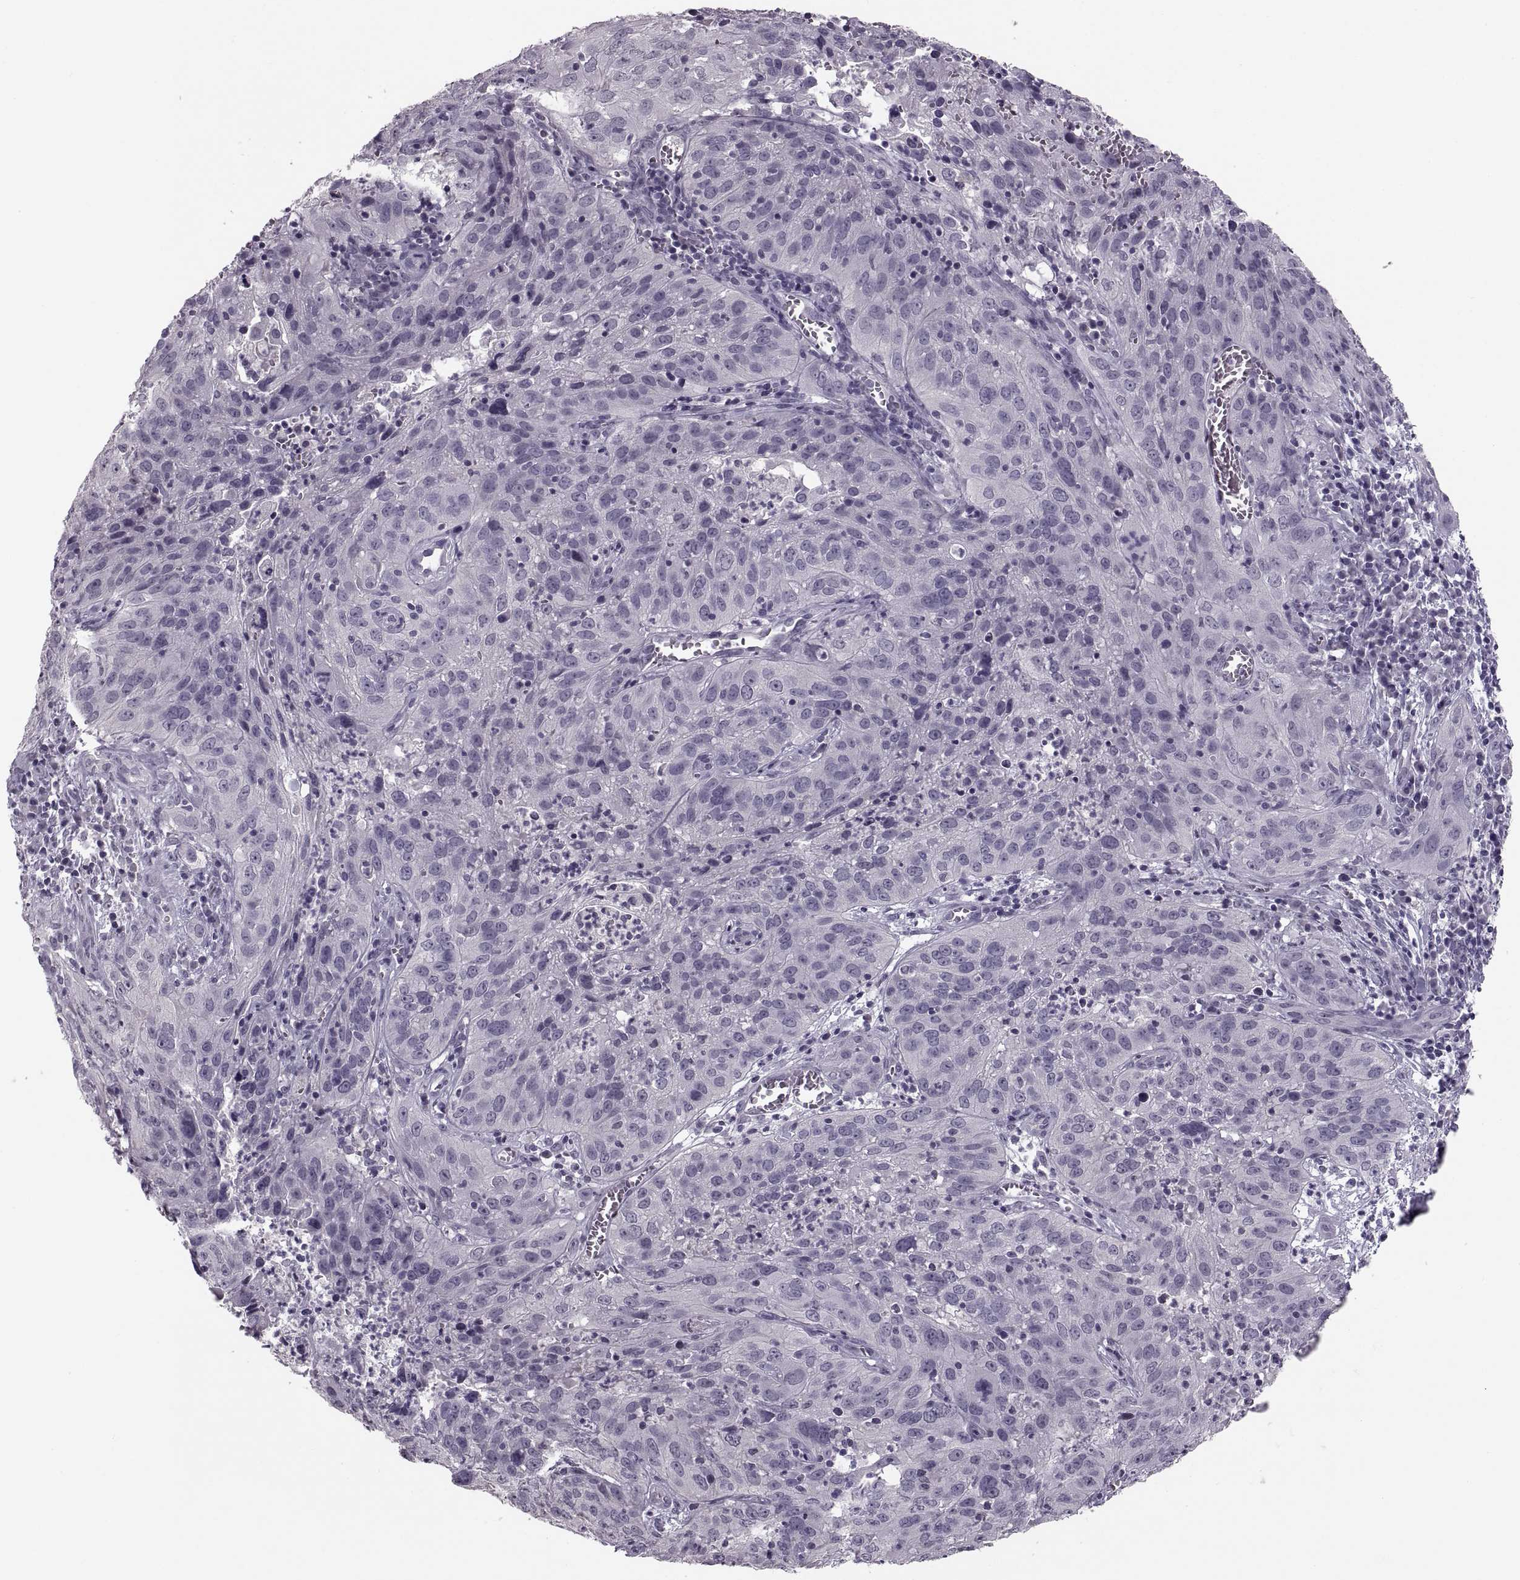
{"staining": {"intensity": "negative", "quantity": "none", "location": "none"}, "tissue": "cervical cancer", "cell_type": "Tumor cells", "image_type": "cancer", "snomed": [{"axis": "morphology", "description": "Squamous cell carcinoma, NOS"}, {"axis": "topography", "description": "Cervix"}], "caption": "The photomicrograph reveals no significant expression in tumor cells of cervical cancer (squamous cell carcinoma).", "gene": "PAGE5", "patient": {"sex": "female", "age": 32}}